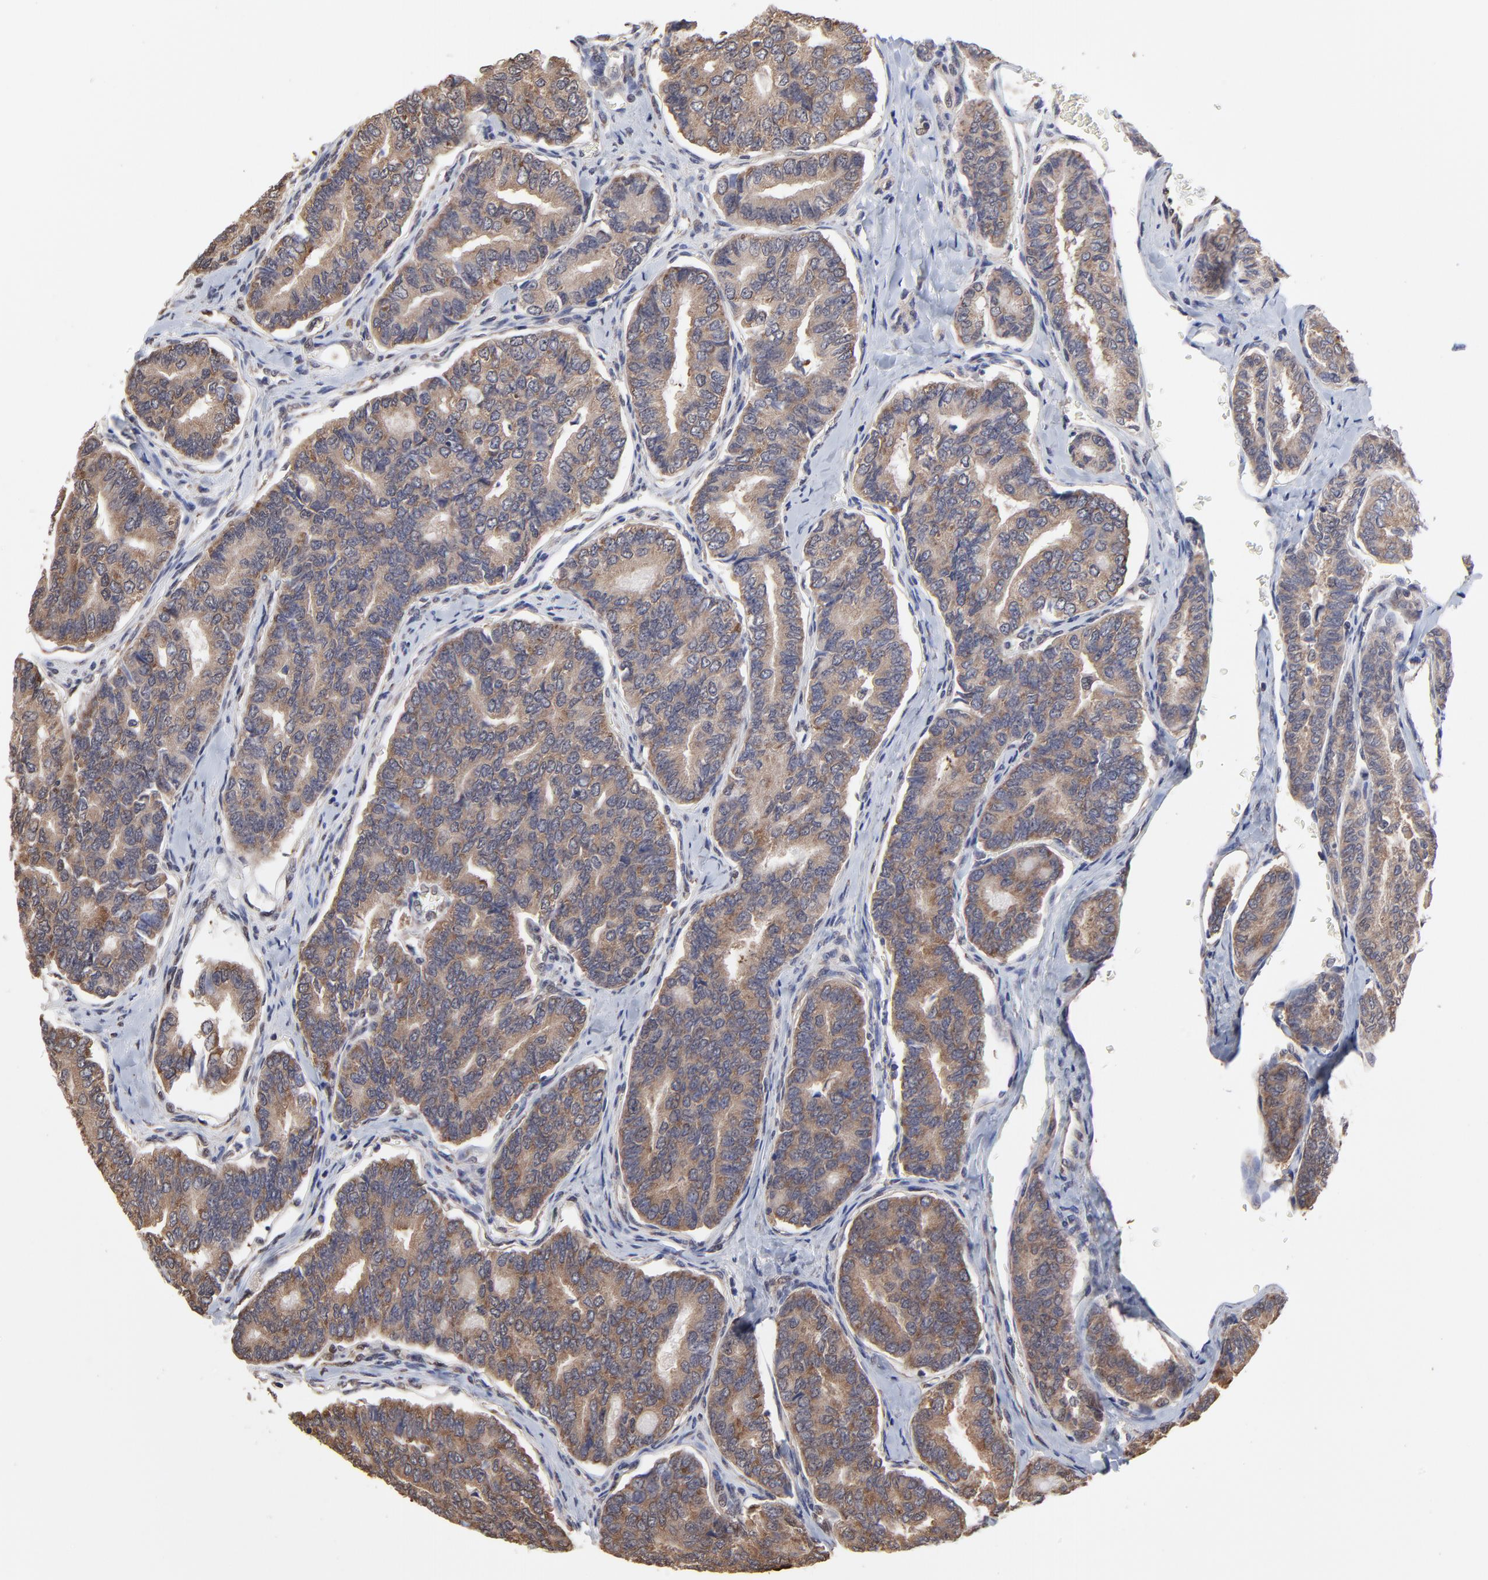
{"staining": {"intensity": "moderate", "quantity": ">75%", "location": "cytoplasmic/membranous"}, "tissue": "thyroid cancer", "cell_type": "Tumor cells", "image_type": "cancer", "snomed": [{"axis": "morphology", "description": "Papillary adenocarcinoma, NOS"}, {"axis": "topography", "description": "Thyroid gland"}], "caption": "A histopathology image of thyroid papillary adenocarcinoma stained for a protein displays moderate cytoplasmic/membranous brown staining in tumor cells.", "gene": "CCT2", "patient": {"sex": "female", "age": 35}}